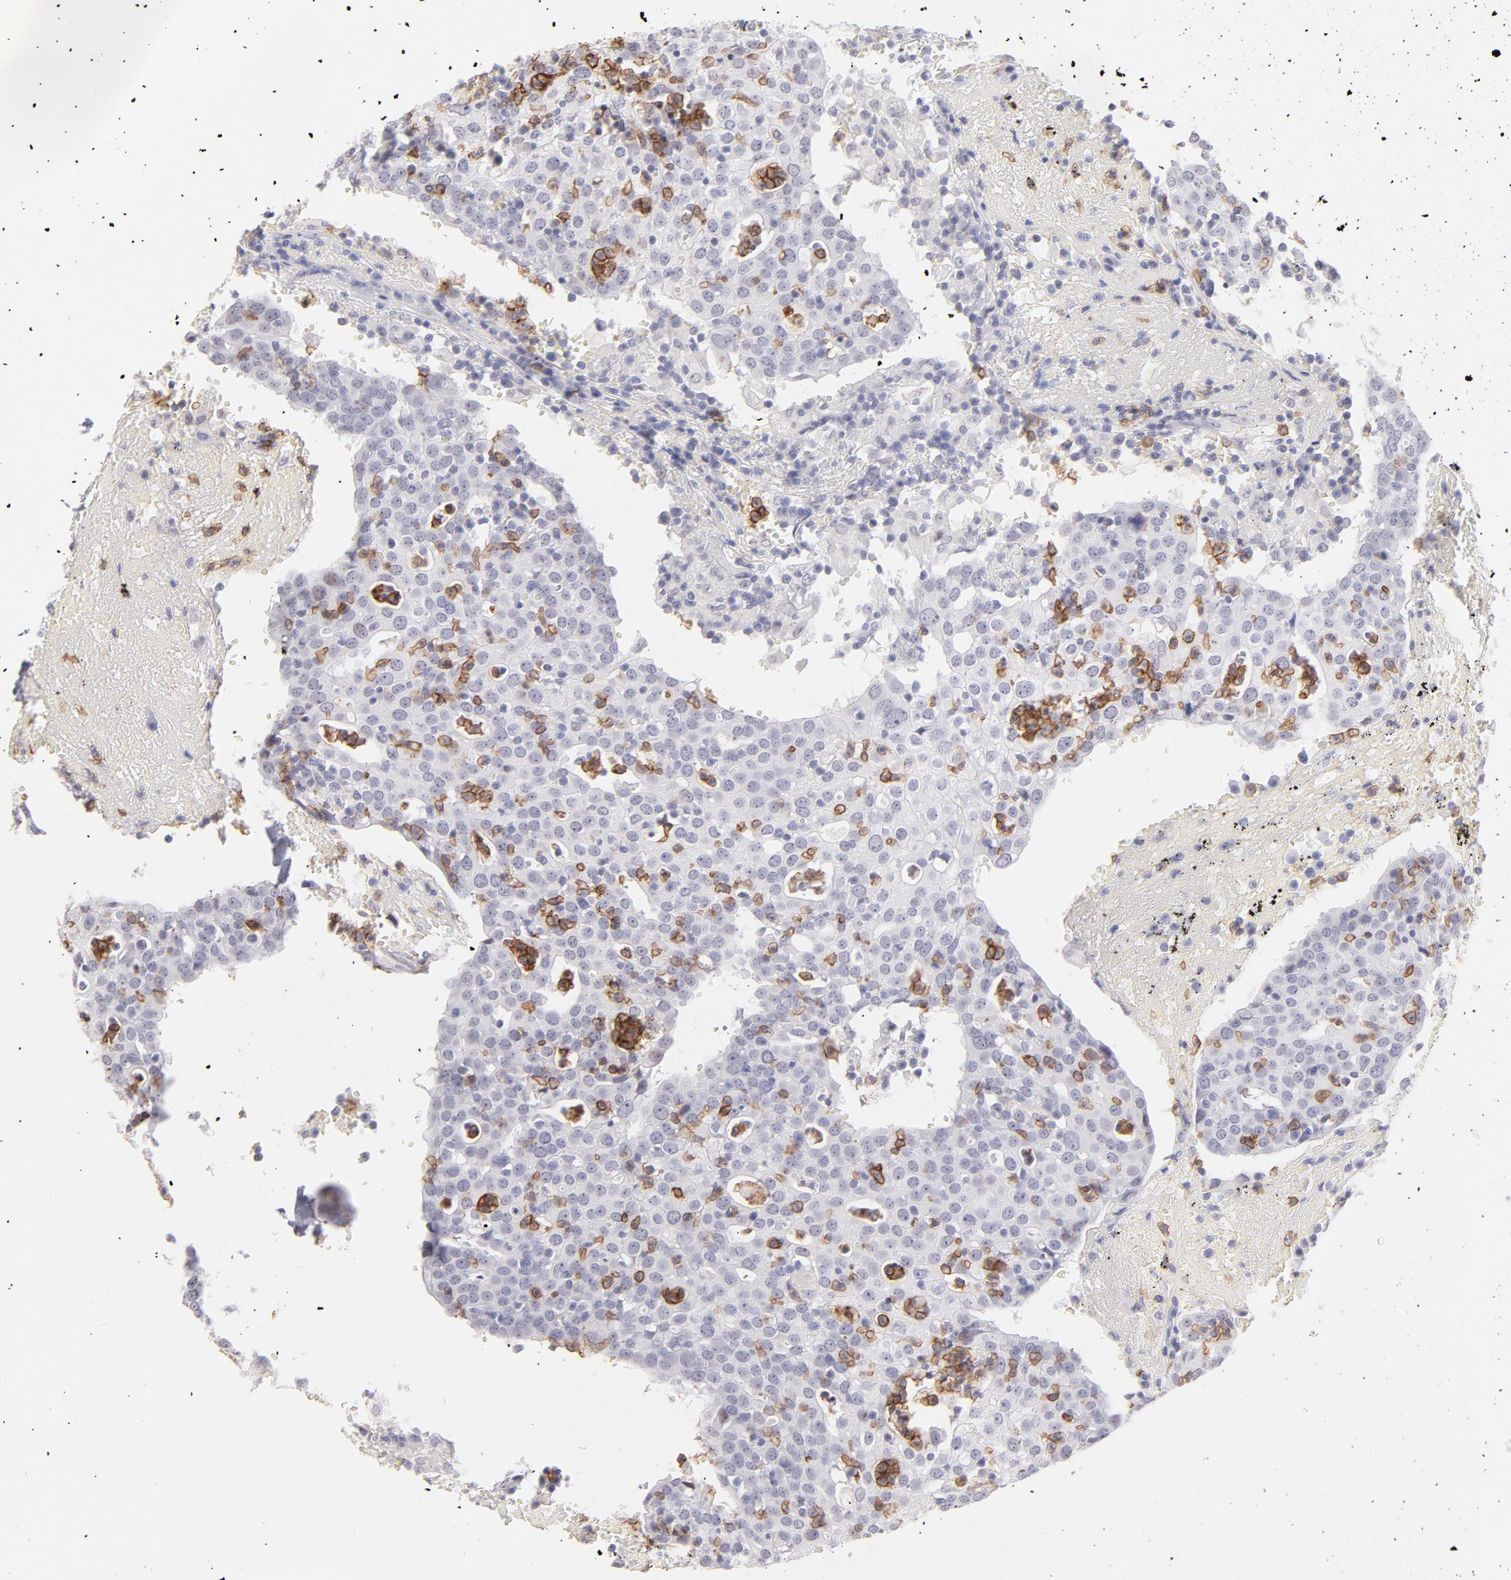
{"staining": {"intensity": "negative", "quantity": "none", "location": "none"}, "tissue": "head and neck cancer", "cell_type": "Tumor cells", "image_type": "cancer", "snomed": [{"axis": "morphology", "description": "Adenocarcinoma, NOS"}, {"axis": "topography", "description": "Salivary gland"}, {"axis": "topography", "description": "Head-Neck"}], "caption": "High magnification brightfield microscopy of head and neck cancer stained with DAB (3,3'-diaminobenzidine) (brown) and counterstained with hematoxylin (blue): tumor cells show no significant staining. (Brightfield microscopy of DAB immunohistochemistry at high magnification).", "gene": "LTB4R", "patient": {"sex": "female", "age": 65}}